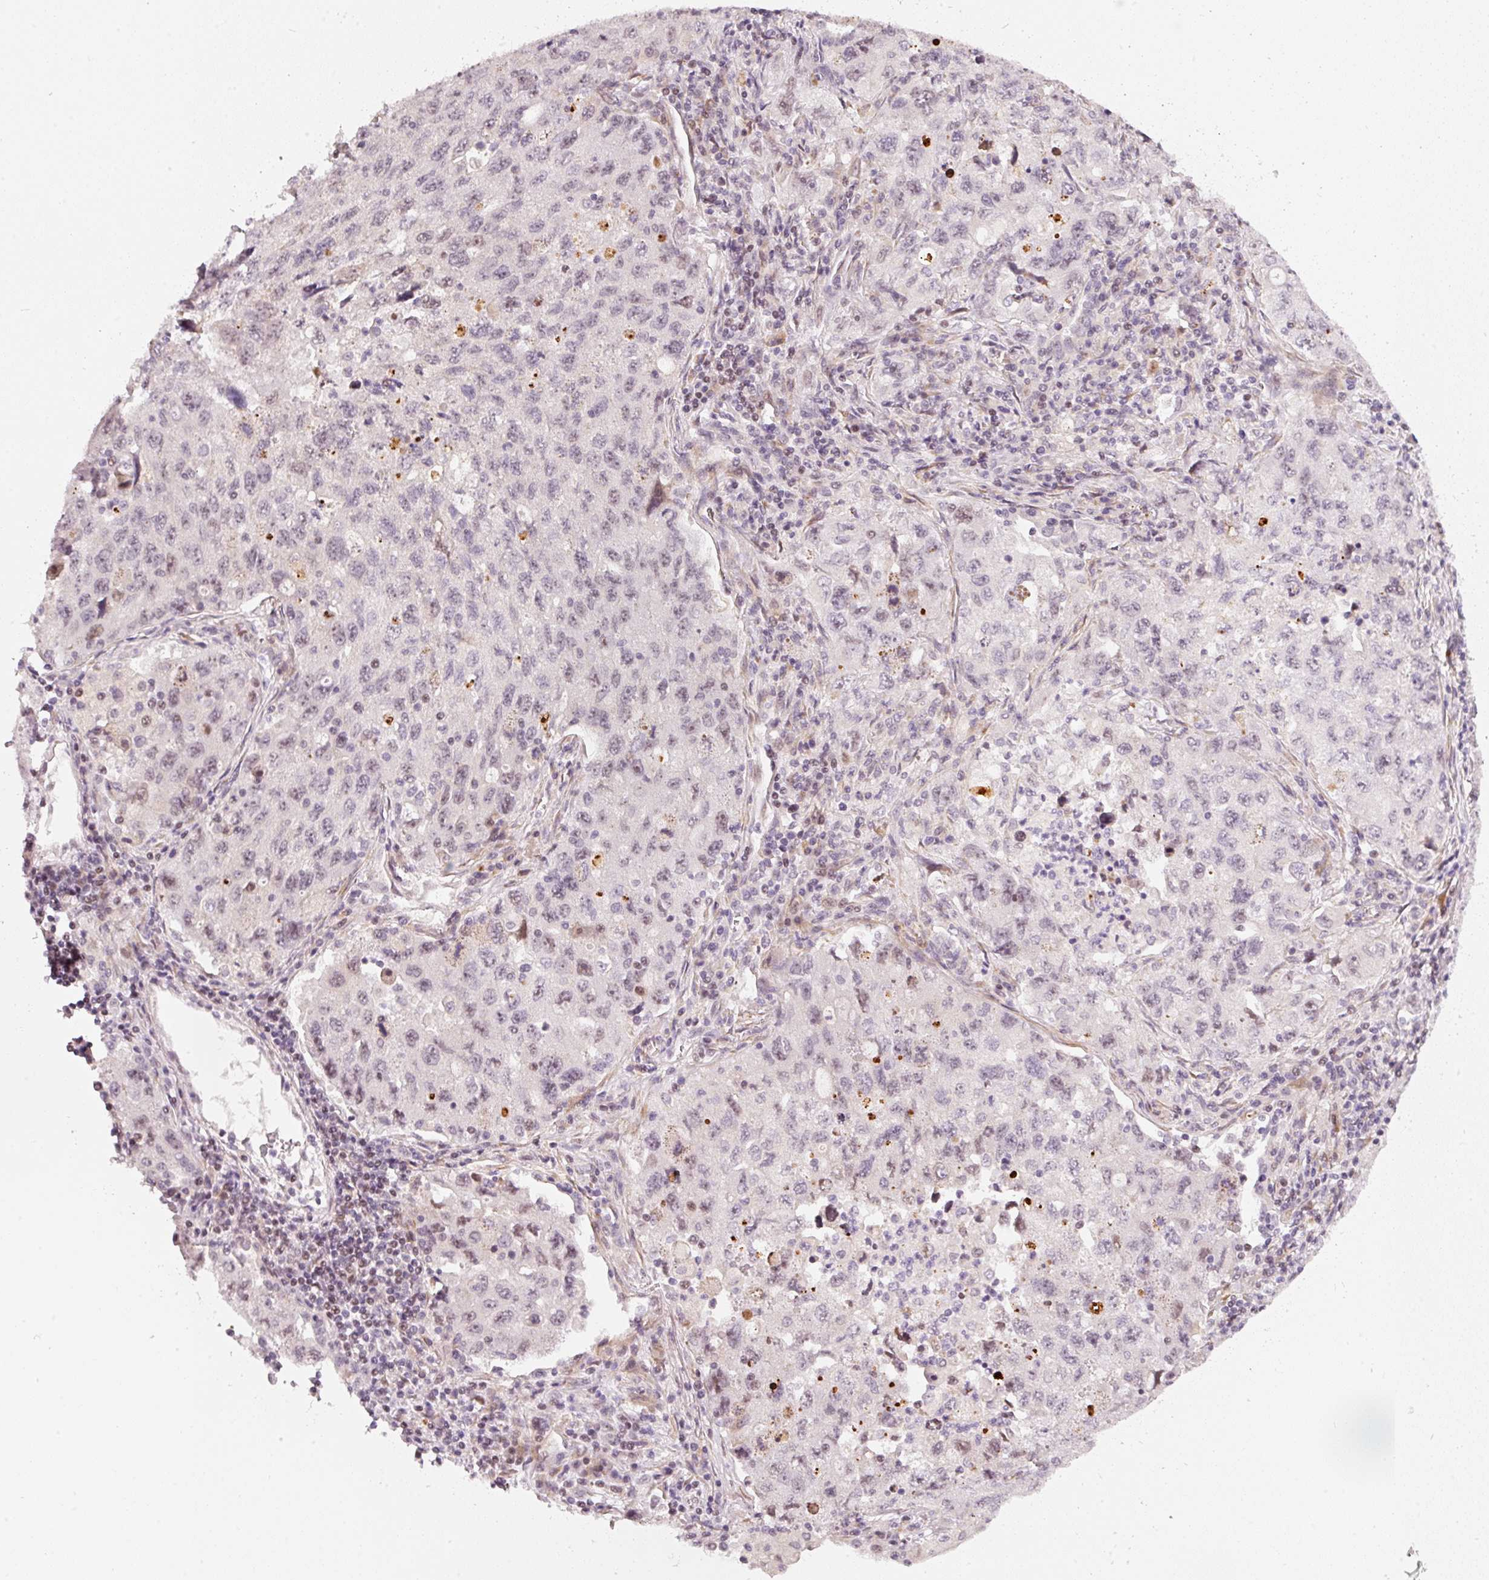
{"staining": {"intensity": "negative", "quantity": "none", "location": "none"}, "tissue": "lung cancer", "cell_type": "Tumor cells", "image_type": "cancer", "snomed": [{"axis": "morphology", "description": "Adenocarcinoma, NOS"}, {"axis": "topography", "description": "Lung"}], "caption": "Tumor cells are negative for protein expression in human lung adenocarcinoma.", "gene": "MXRA8", "patient": {"sex": "female", "age": 57}}